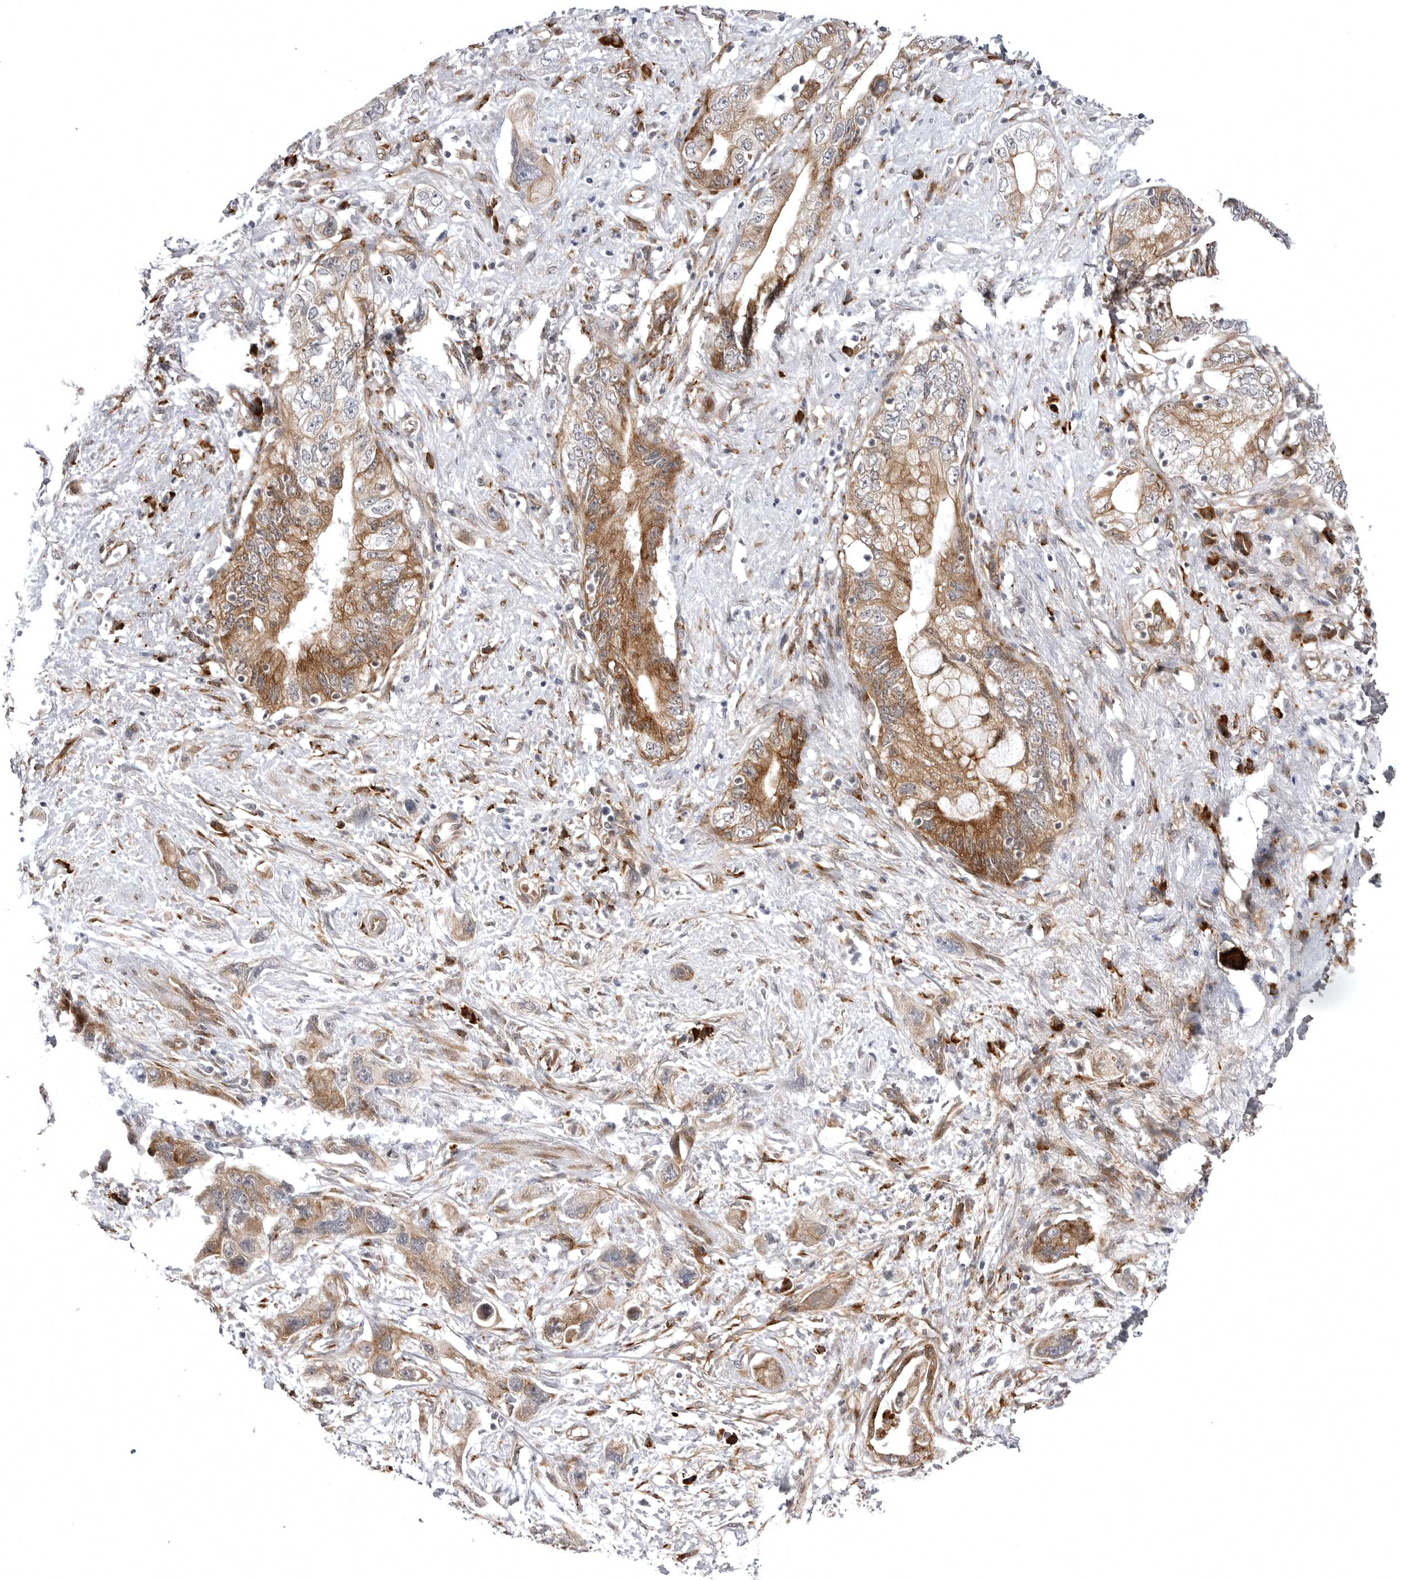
{"staining": {"intensity": "moderate", "quantity": ">75%", "location": "cytoplasmic/membranous"}, "tissue": "pancreatic cancer", "cell_type": "Tumor cells", "image_type": "cancer", "snomed": [{"axis": "morphology", "description": "Adenocarcinoma, NOS"}, {"axis": "topography", "description": "Pancreas"}], "caption": "Immunohistochemistry (IHC) (DAB (3,3'-diaminobenzidine)) staining of adenocarcinoma (pancreatic) displays moderate cytoplasmic/membranous protein positivity in about >75% of tumor cells.", "gene": "ARL5A", "patient": {"sex": "female", "age": 73}}